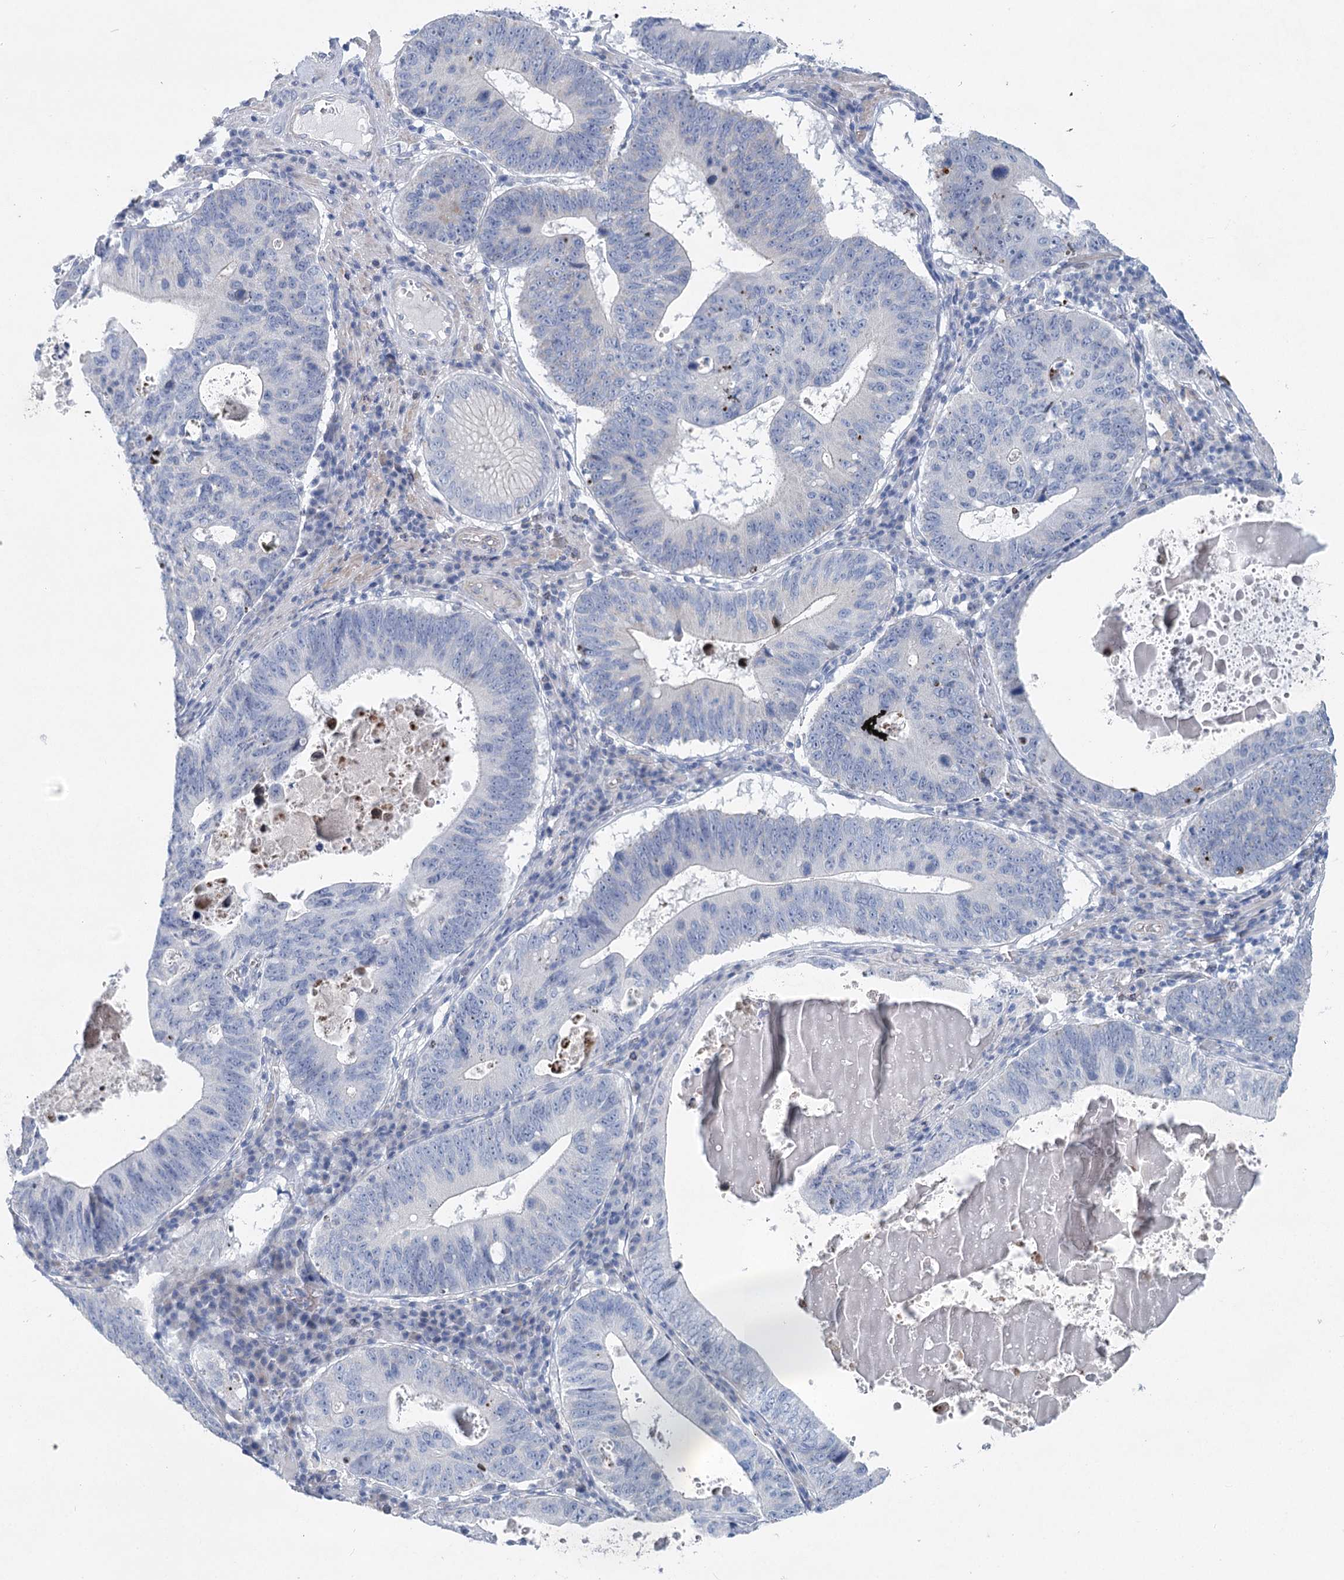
{"staining": {"intensity": "negative", "quantity": "none", "location": "none"}, "tissue": "stomach cancer", "cell_type": "Tumor cells", "image_type": "cancer", "snomed": [{"axis": "morphology", "description": "Adenocarcinoma, NOS"}, {"axis": "topography", "description": "Stomach"}], "caption": "Immunohistochemistry (IHC) of human stomach cancer shows no positivity in tumor cells.", "gene": "WDR74", "patient": {"sex": "male", "age": 59}}